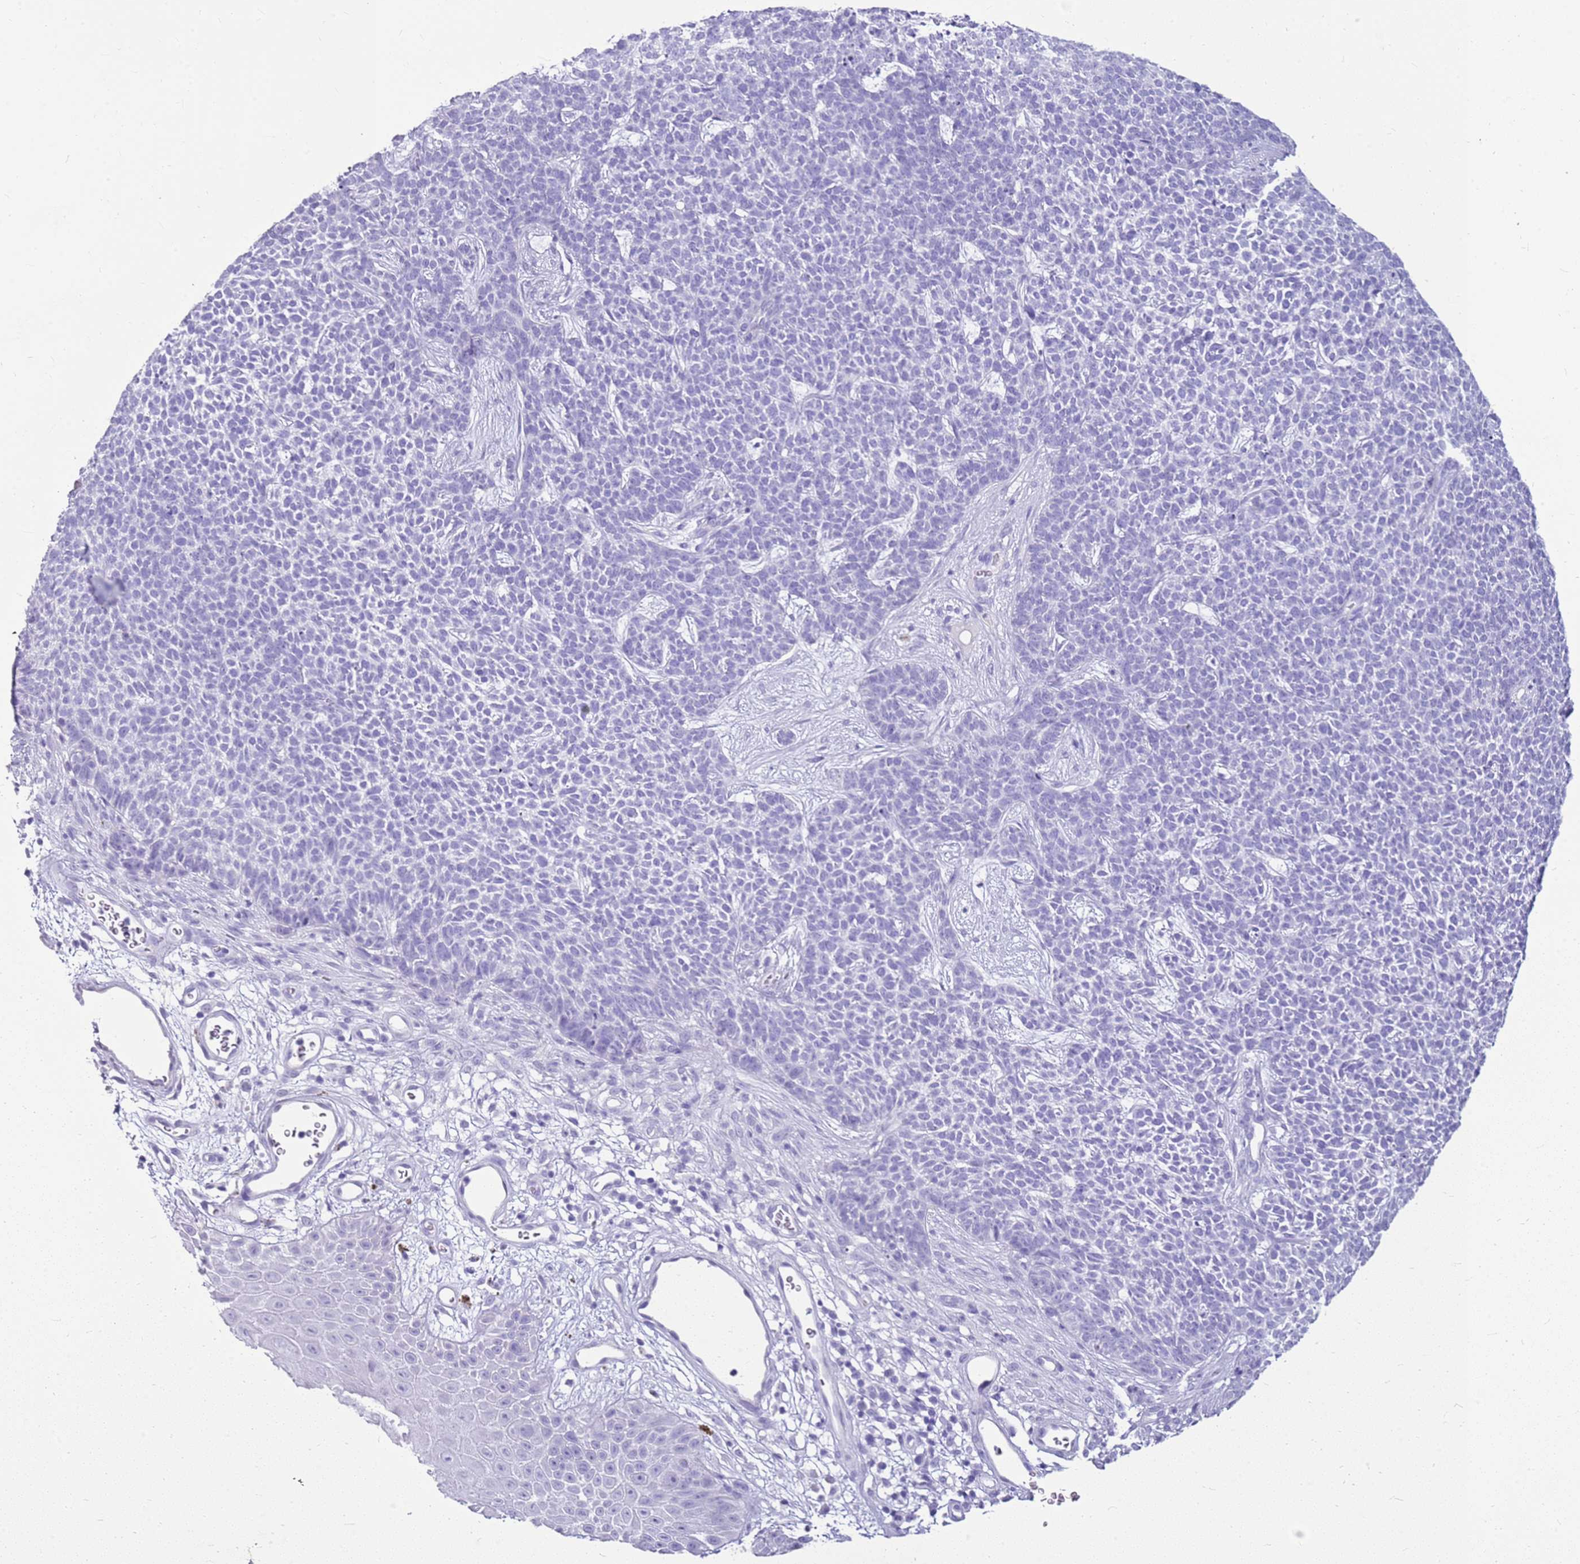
{"staining": {"intensity": "negative", "quantity": "none", "location": "none"}, "tissue": "skin cancer", "cell_type": "Tumor cells", "image_type": "cancer", "snomed": [{"axis": "morphology", "description": "Basal cell carcinoma"}, {"axis": "topography", "description": "Skin"}], "caption": "A histopathology image of basal cell carcinoma (skin) stained for a protein demonstrates no brown staining in tumor cells.", "gene": "CA8", "patient": {"sex": "female", "age": 84}}